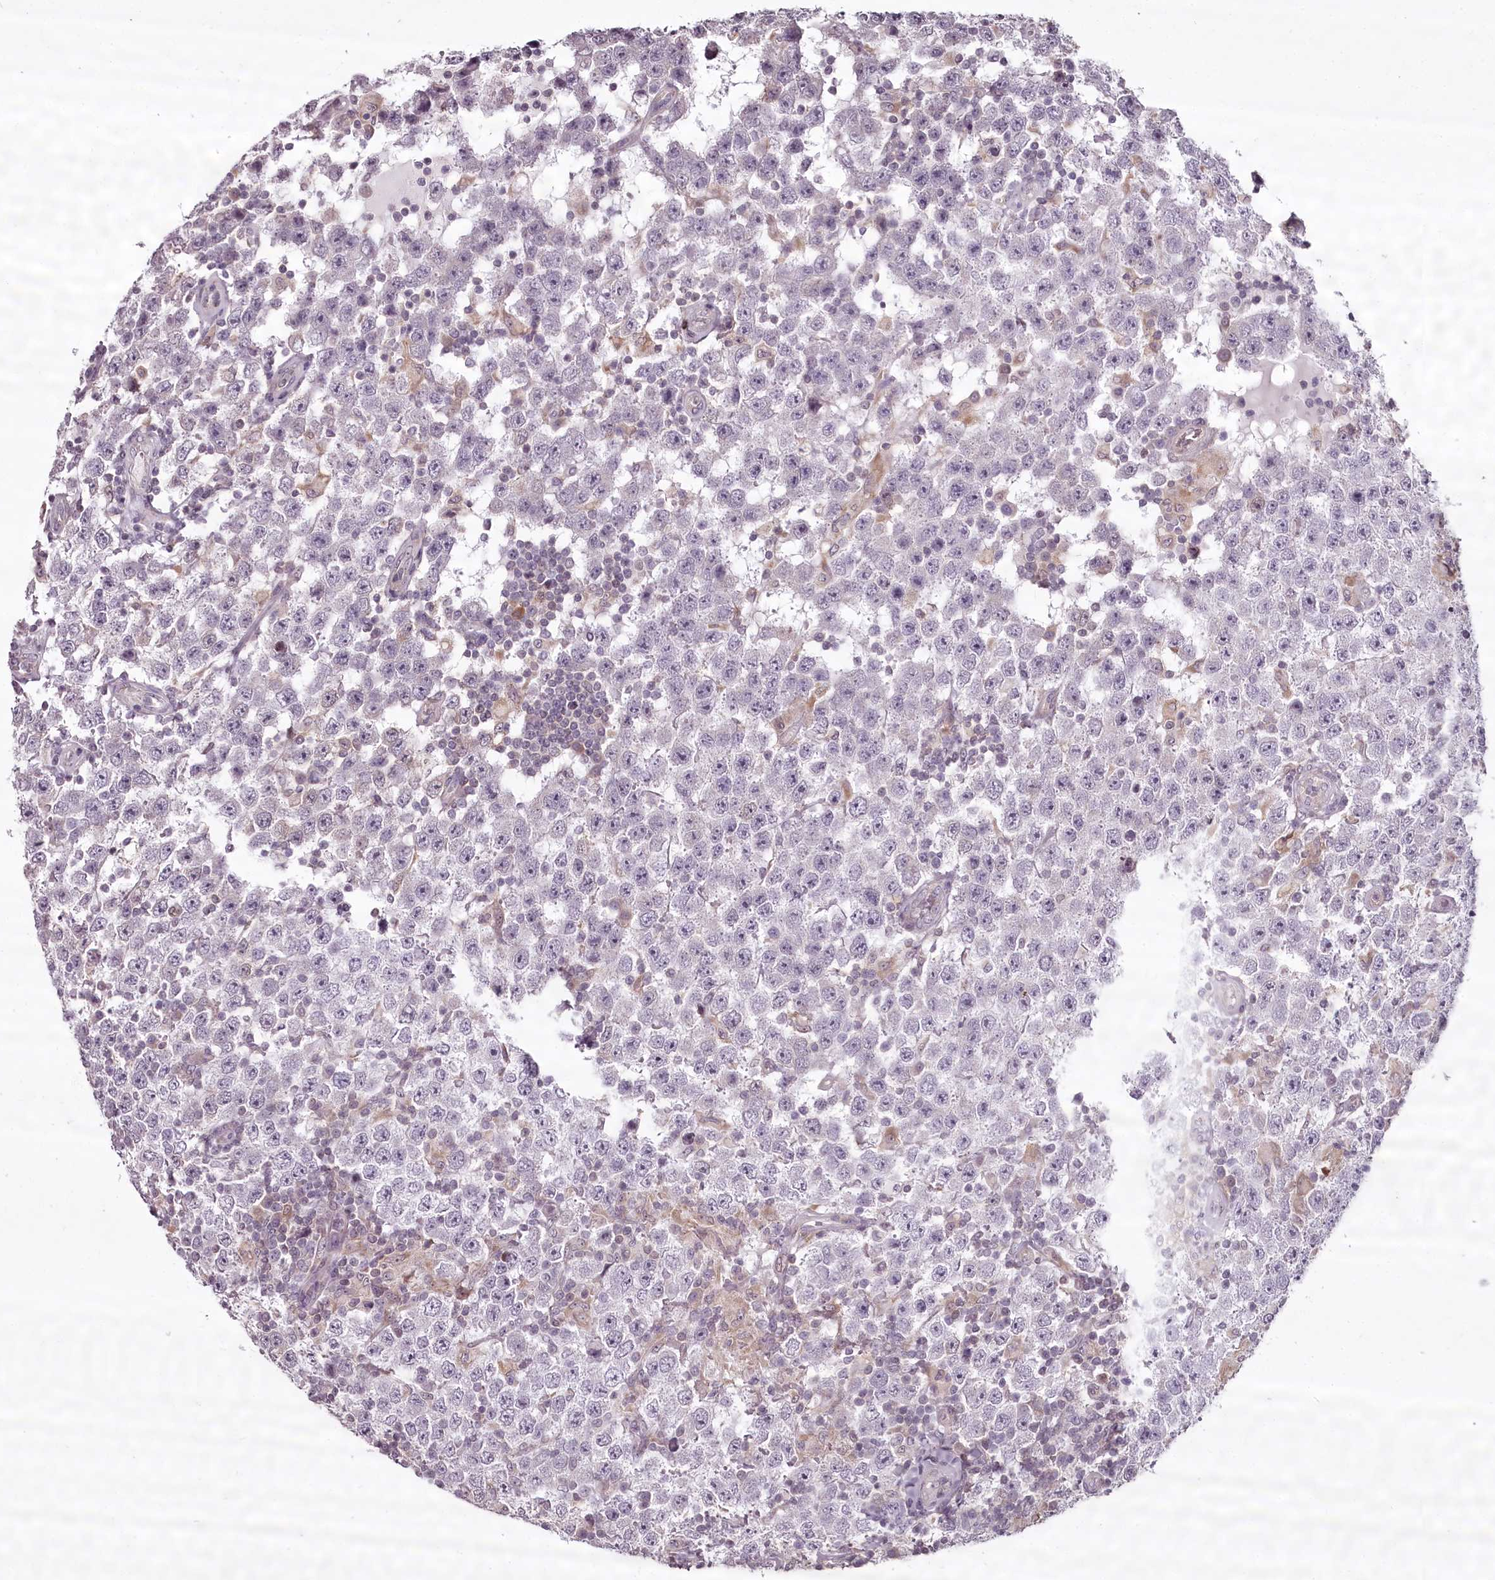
{"staining": {"intensity": "negative", "quantity": "none", "location": "none"}, "tissue": "testis cancer", "cell_type": "Tumor cells", "image_type": "cancer", "snomed": [{"axis": "morphology", "description": "Normal tissue, NOS"}, {"axis": "morphology", "description": "Urothelial carcinoma, High grade"}, {"axis": "morphology", "description": "Seminoma, NOS"}, {"axis": "morphology", "description": "Carcinoma, Embryonal, NOS"}, {"axis": "topography", "description": "Urinary bladder"}, {"axis": "topography", "description": "Testis"}], "caption": "This is an immunohistochemistry (IHC) photomicrograph of testis urothelial carcinoma (high-grade). There is no positivity in tumor cells.", "gene": "CCDC92", "patient": {"sex": "male", "age": 41}}